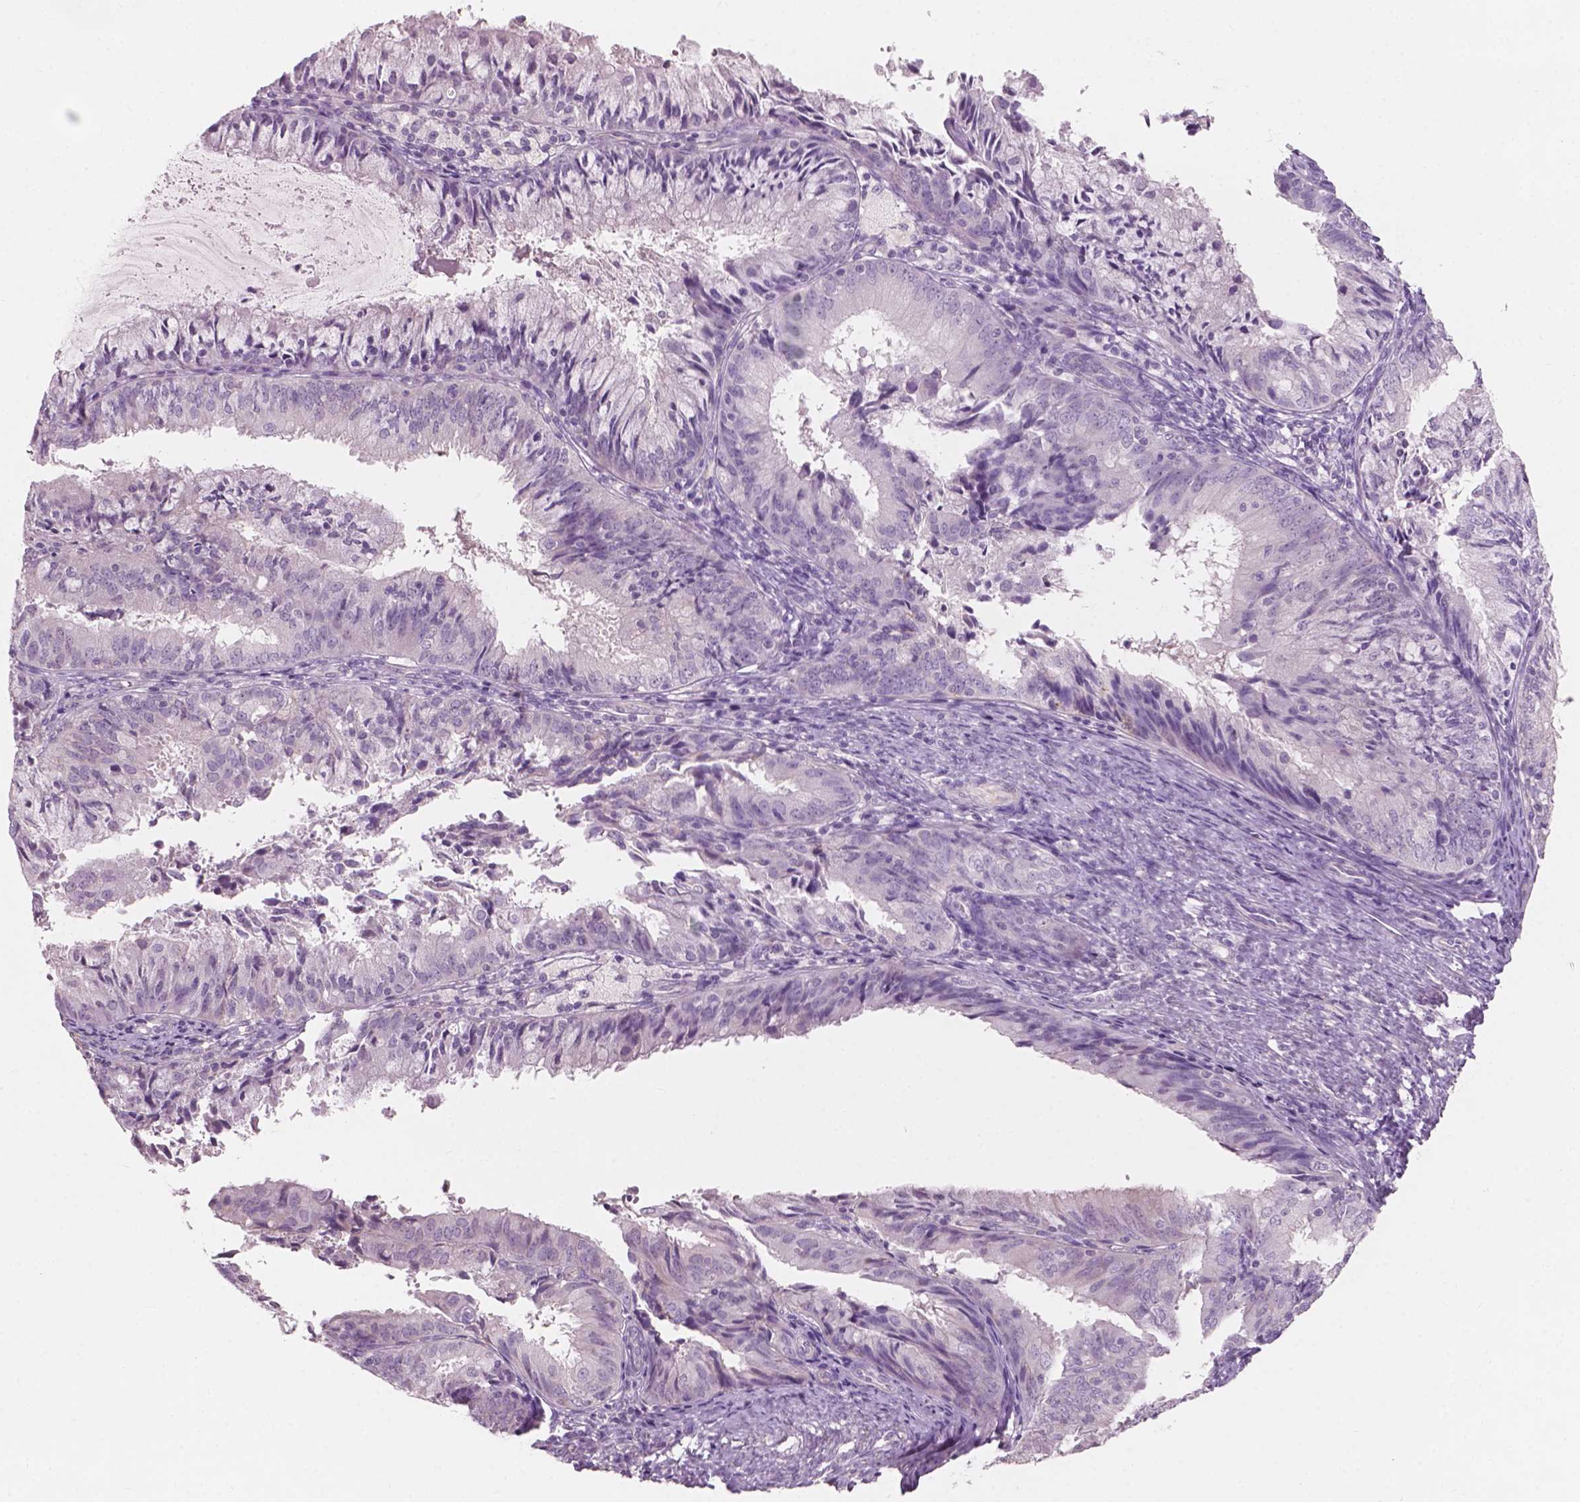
{"staining": {"intensity": "negative", "quantity": "none", "location": "none"}, "tissue": "endometrial cancer", "cell_type": "Tumor cells", "image_type": "cancer", "snomed": [{"axis": "morphology", "description": "Adenocarcinoma, NOS"}, {"axis": "topography", "description": "Endometrium"}], "caption": "This is an immunohistochemistry (IHC) image of endometrial cancer. There is no staining in tumor cells.", "gene": "AWAT1", "patient": {"sex": "female", "age": 57}}